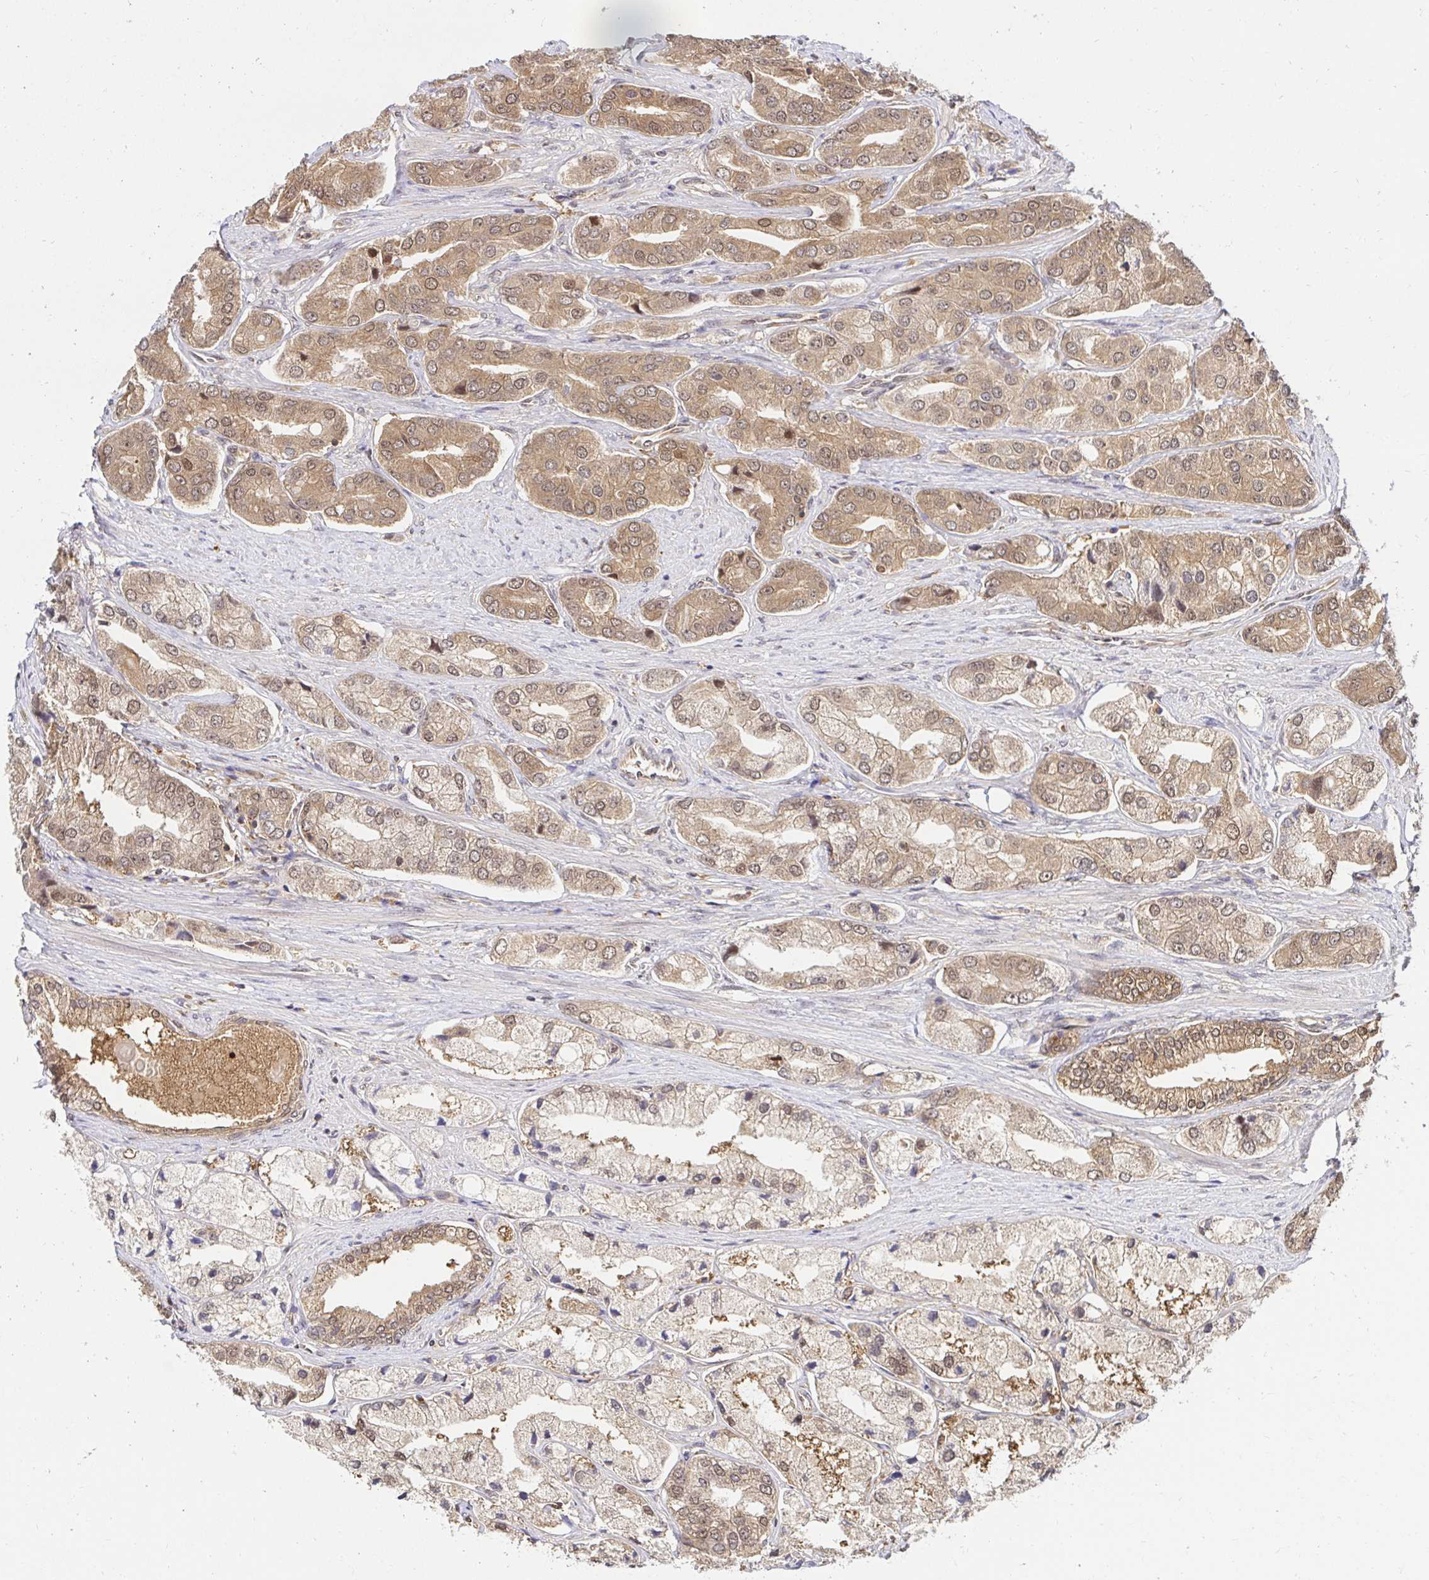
{"staining": {"intensity": "moderate", "quantity": ">75%", "location": "cytoplasmic/membranous,nuclear"}, "tissue": "prostate cancer", "cell_type": "Tumor cells", "image_type": "cancer", "snomed": [{"axis": "morphology", "description": "Adenocarcinoma, Low grade"}, {"axis": "topography", "description": "Prostate"}], "caption": "About >75% of tumor cells in human prostate cancer (low-grade adenocarcinoma) demonstrate moderate cytoplasmic/membranous and nuclear protein staining as visualized by brown immunohistochemical staining.", "gene": "PSMA4", "patient": {"sex": "male", "age": 69}}